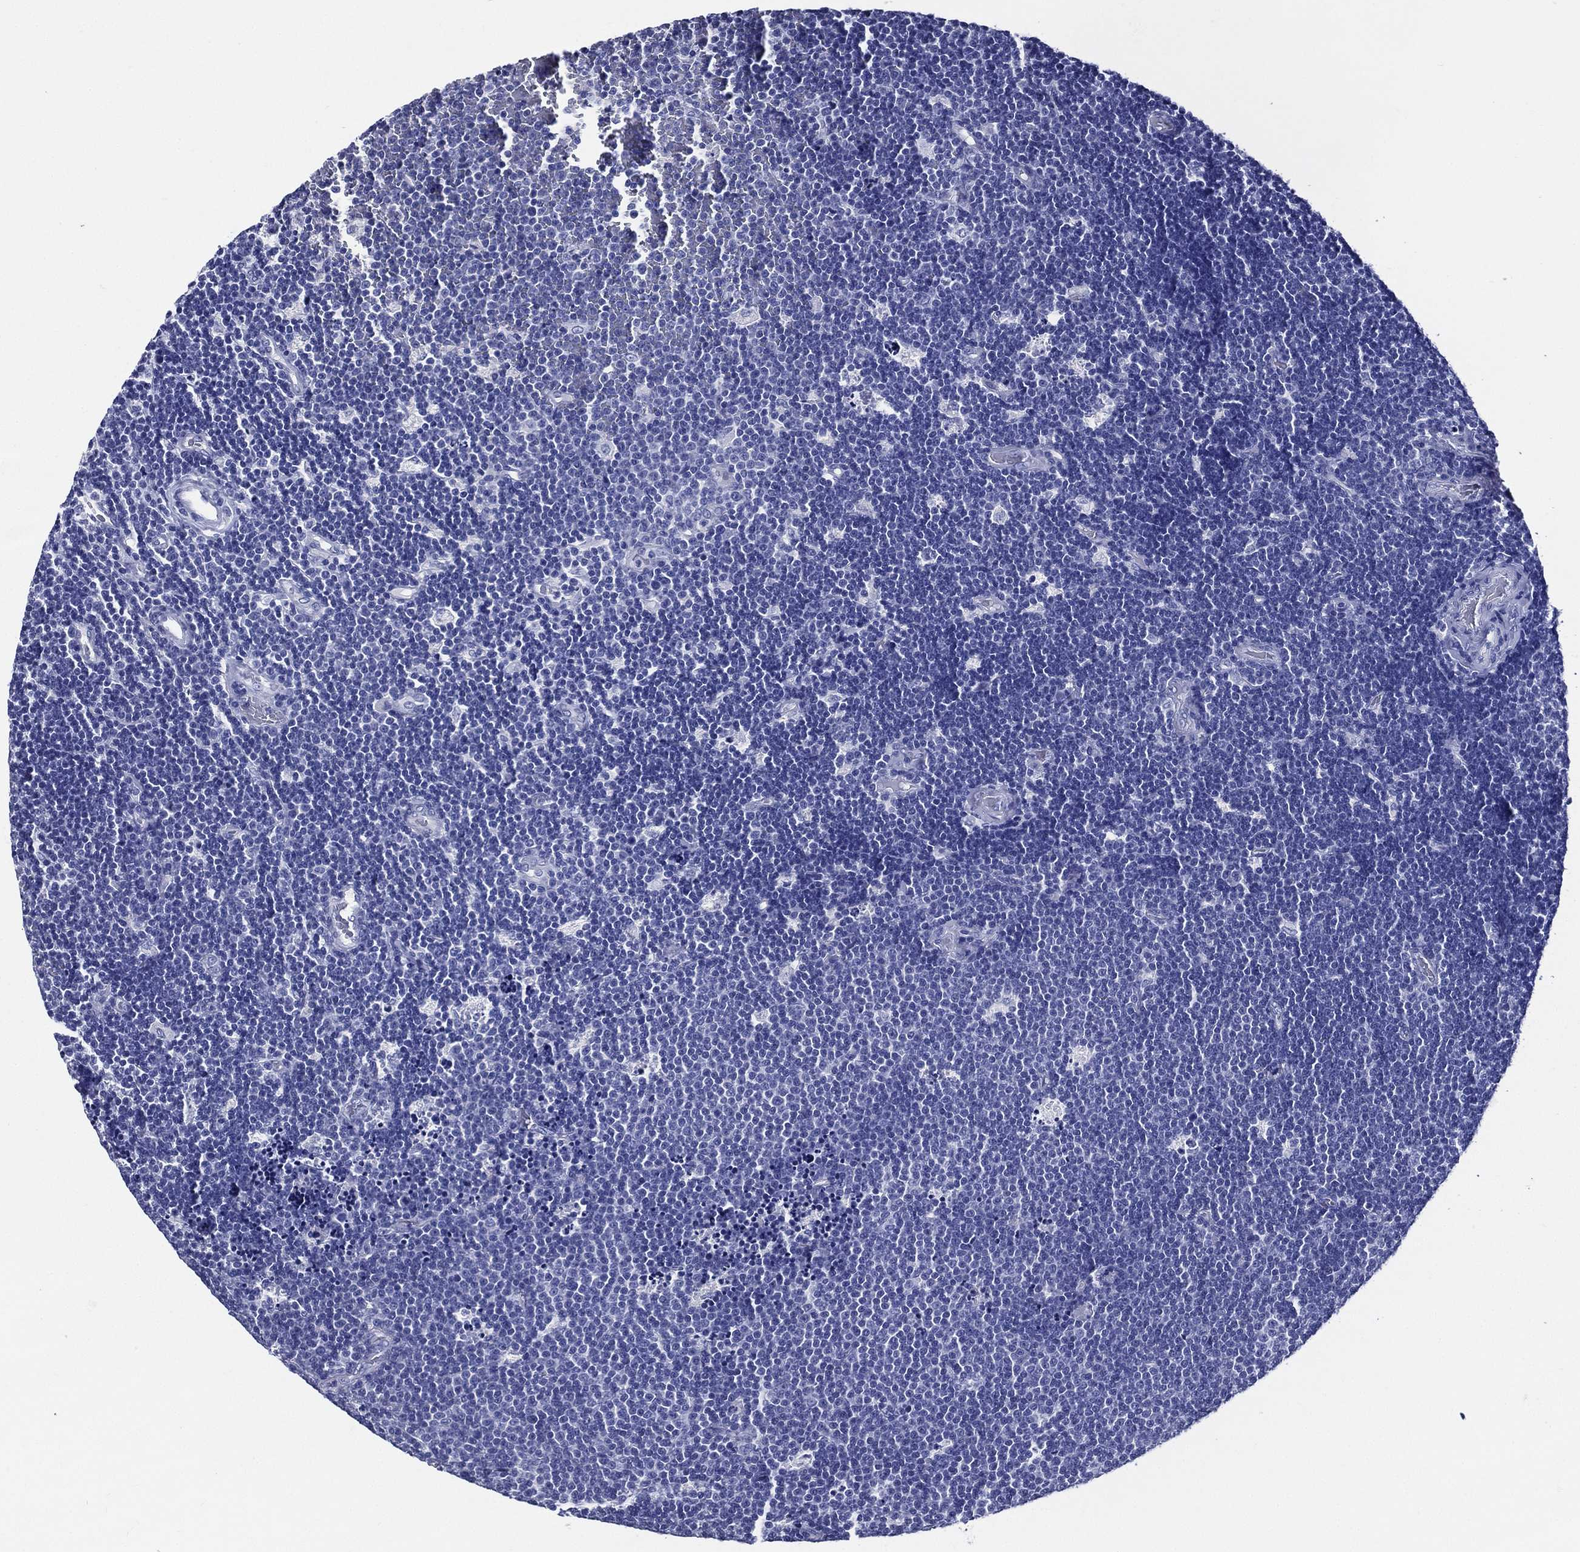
{"staining": {"intensity": "negative", "quantity": "none", "location": "none"}, "tissue": "lymphoma", "cell_type": "Tumor cells", "image_type": "cancer", "snomed": [{"axis": "morphology", "description": "Malignant lymphoma, non-Hodgkin's type, Low grade"}, {"axis": "topography", "description": "Brain"}], "caption": "Lymphoma was stained to show a protein in brown. There is no significant staining in tumor cells.", "gene": "ACE2", "patient": {"sex": "female", "age": 66}}